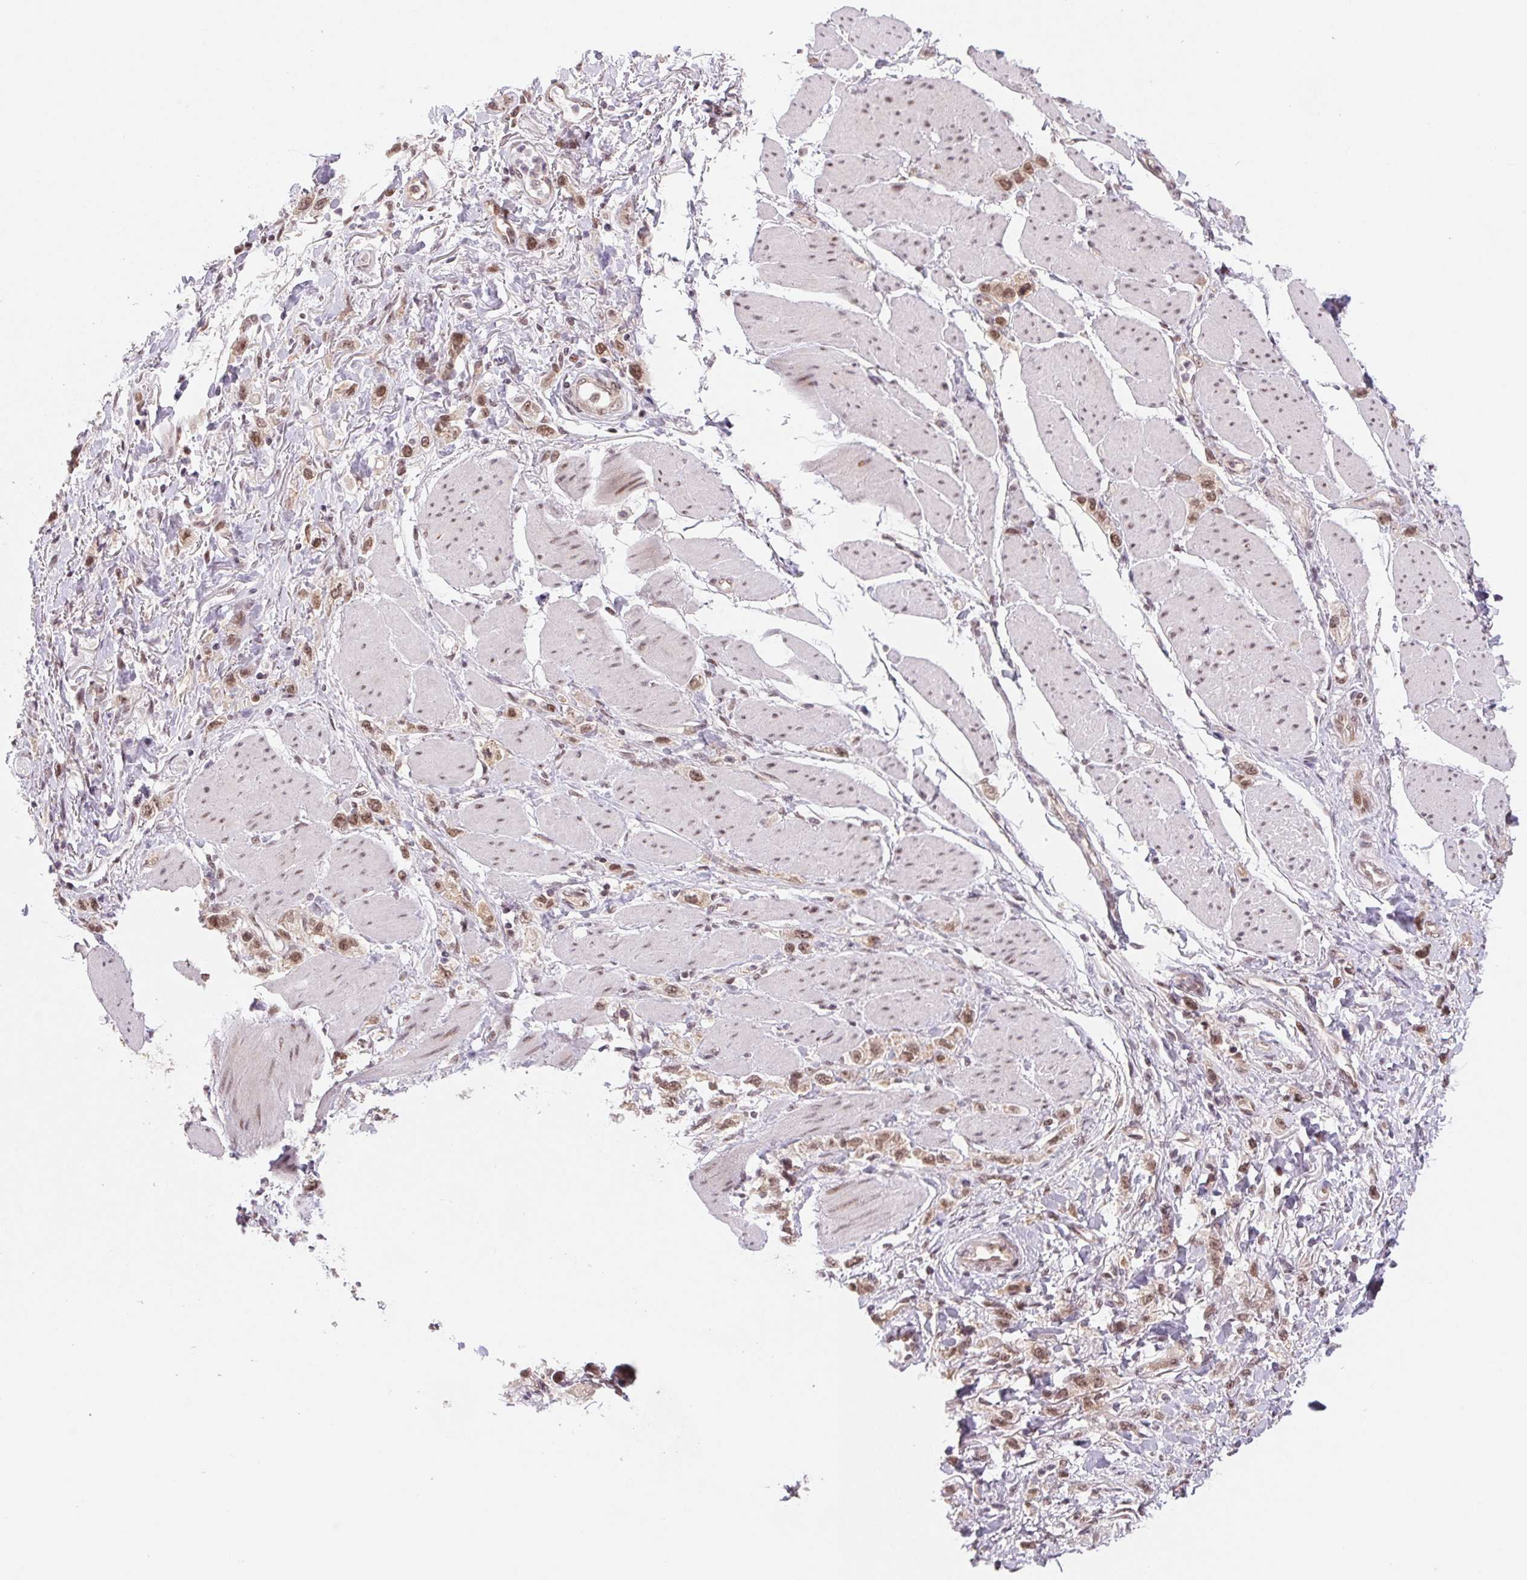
{"staining": {"intensity": "moderate", "quantity": ">75%", "location": "nuclear"}, "tissue": "stomach cancer", "cell_type": "Tumor cells", "image_type": "cancer", "snomed": [{"axis": "morphology", "description": "Adenocarcinoma, NOS"}, {"axis": "topography", "description": "Stomach"}], "caption": "Moderate nuclear positivity is appreciated in approximately >75% of tumor cells in adenocarcinoma (stomach).", "gene": "DNAJB6", "patient": {"sex": "female", "age": 65}}